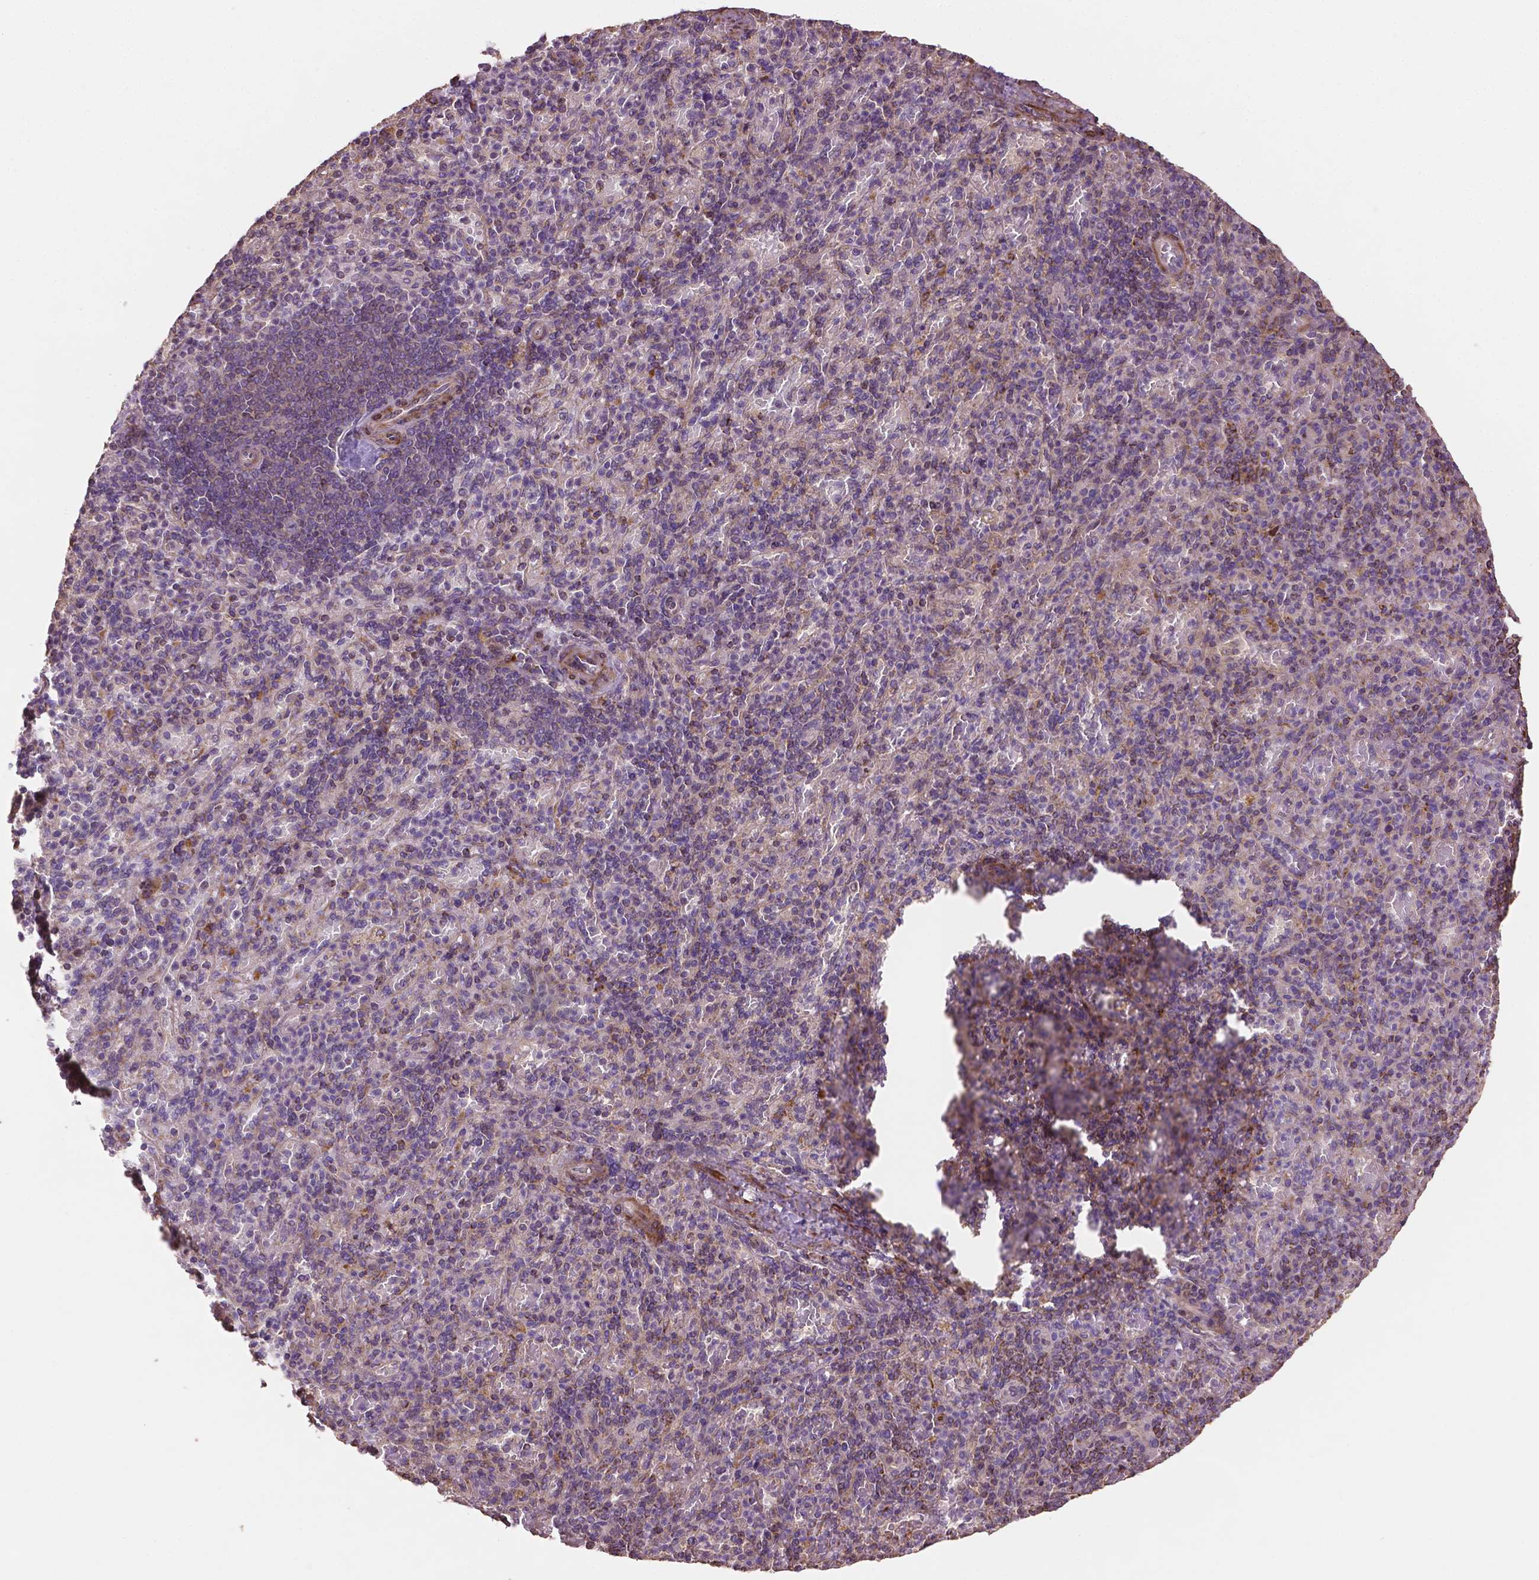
{"staining": {"intensity": "negative", "quantity": "none", "location": "none"}, "tissue": "spleen", "cell_type": "Cells in red pulp", "image_type": "normal", "snomed": [{"axis": "morphology", "description": "Normal tissue, NOS"}, {"axis": "topography", "description": "Spleen"}], "caption": "The immunohistochemistry photomicrograph has no significant positivity in cells in red pulp of spleen.", "gene": "LRR1", "patient": {"sex": "female", "age": 74}}